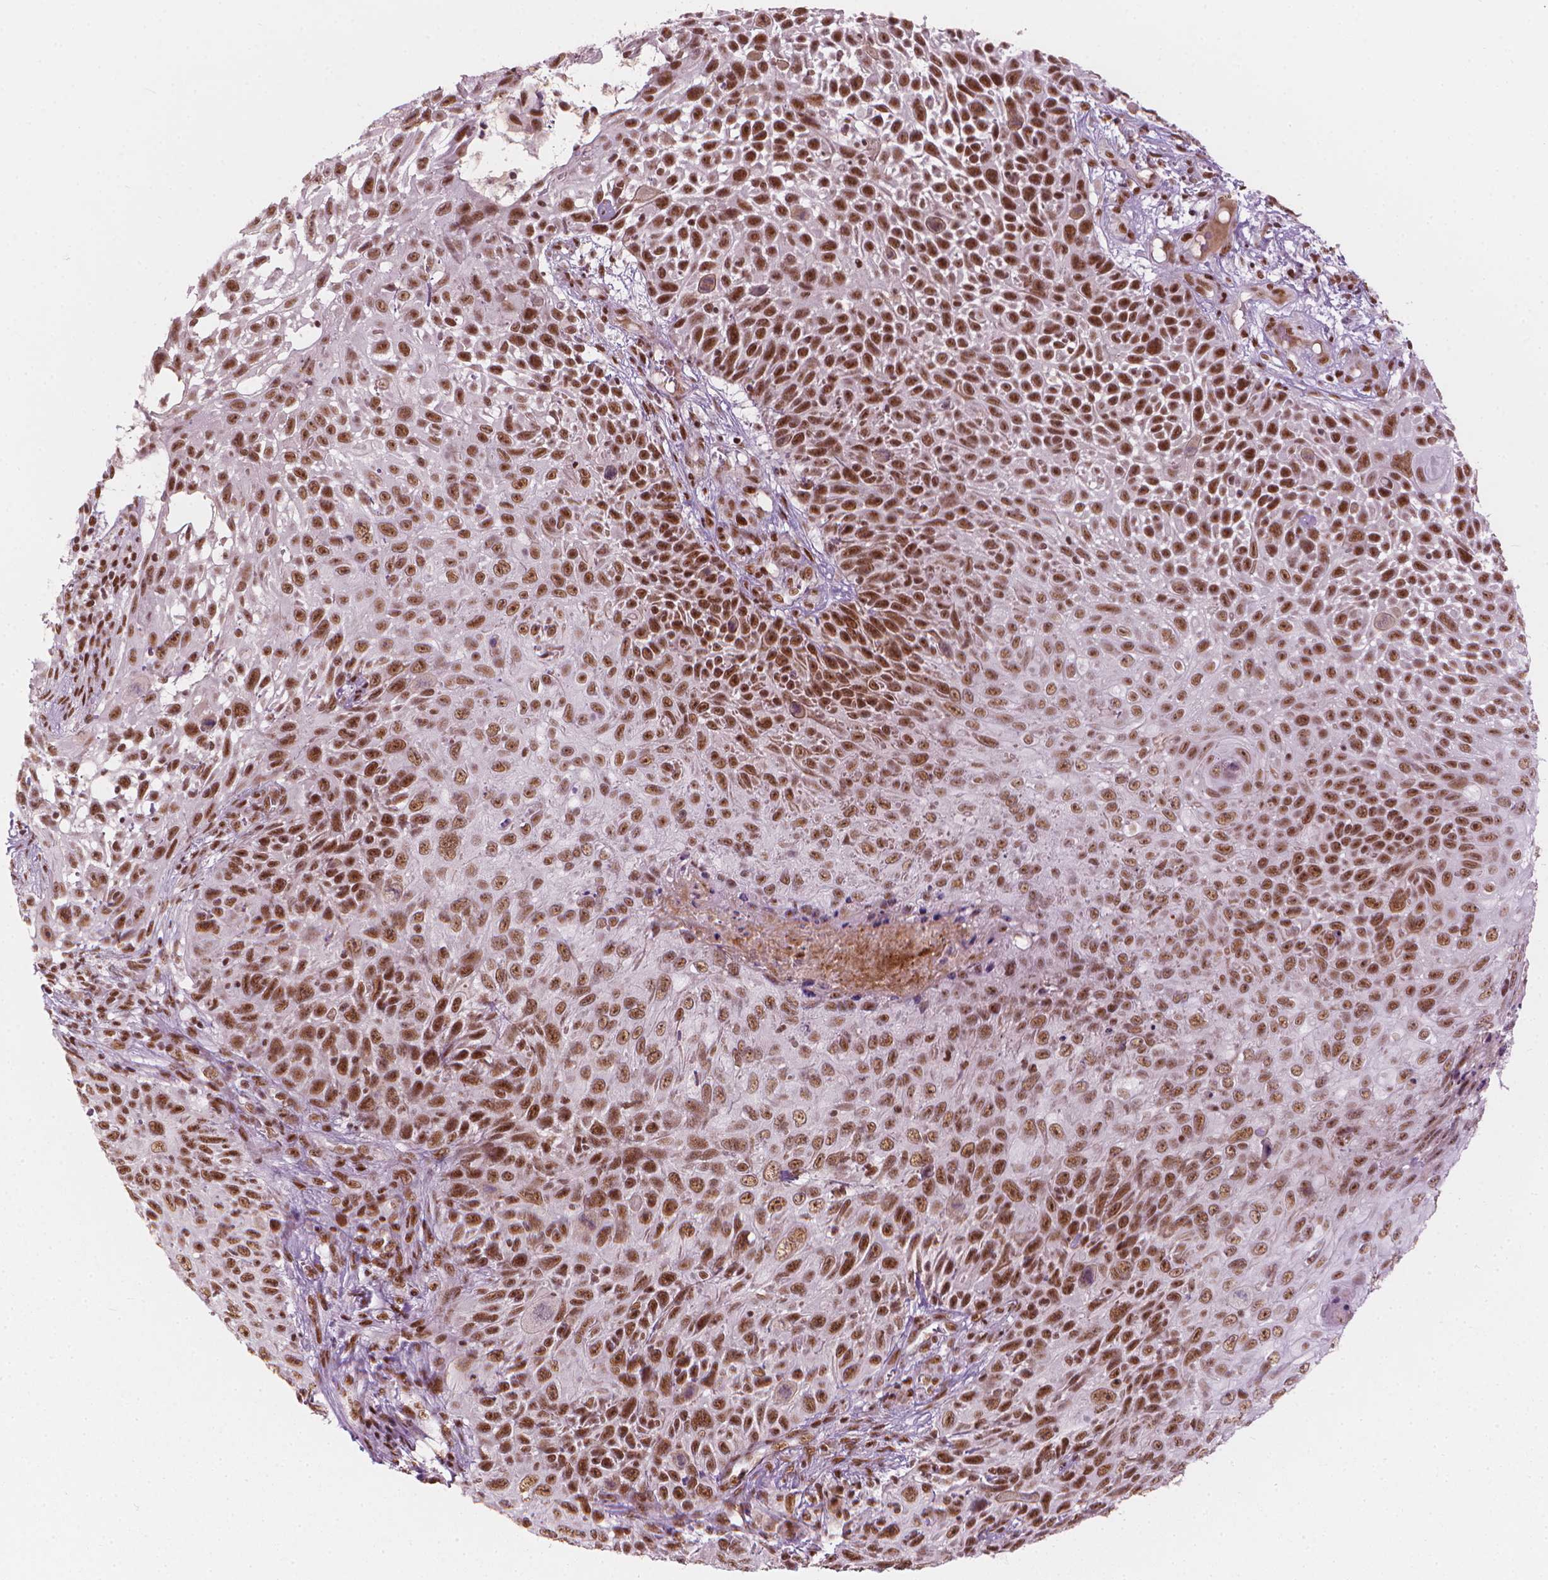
{"staining": {"intensity": "moderate", "quantity": ">75%", "location": "nuclear"}, "tissue": "skin cancer", "cell_type": "Tumor cells", "image_type": "cancer", "snomed": [{"axis": "morphology", "description": "Squamous cell carcinoma, NOS"}, {"axis": "topography", "description": "Skin"}], "caption": "Immunohistochemistry staining of skin cancer (squamous cell carcinoma), which shows medium levels of moderate nuclear expression in about >75% of tumor cells indicating moderate nuclear protein positivity. The staining was performed using DAB (3,3'-diaminobenzidine) (brown) for protein detection and nuclei were counterstained in hematoxylin (blue).", "gene": "ELF2", "patient": {"sex": "male", "age": 92}}